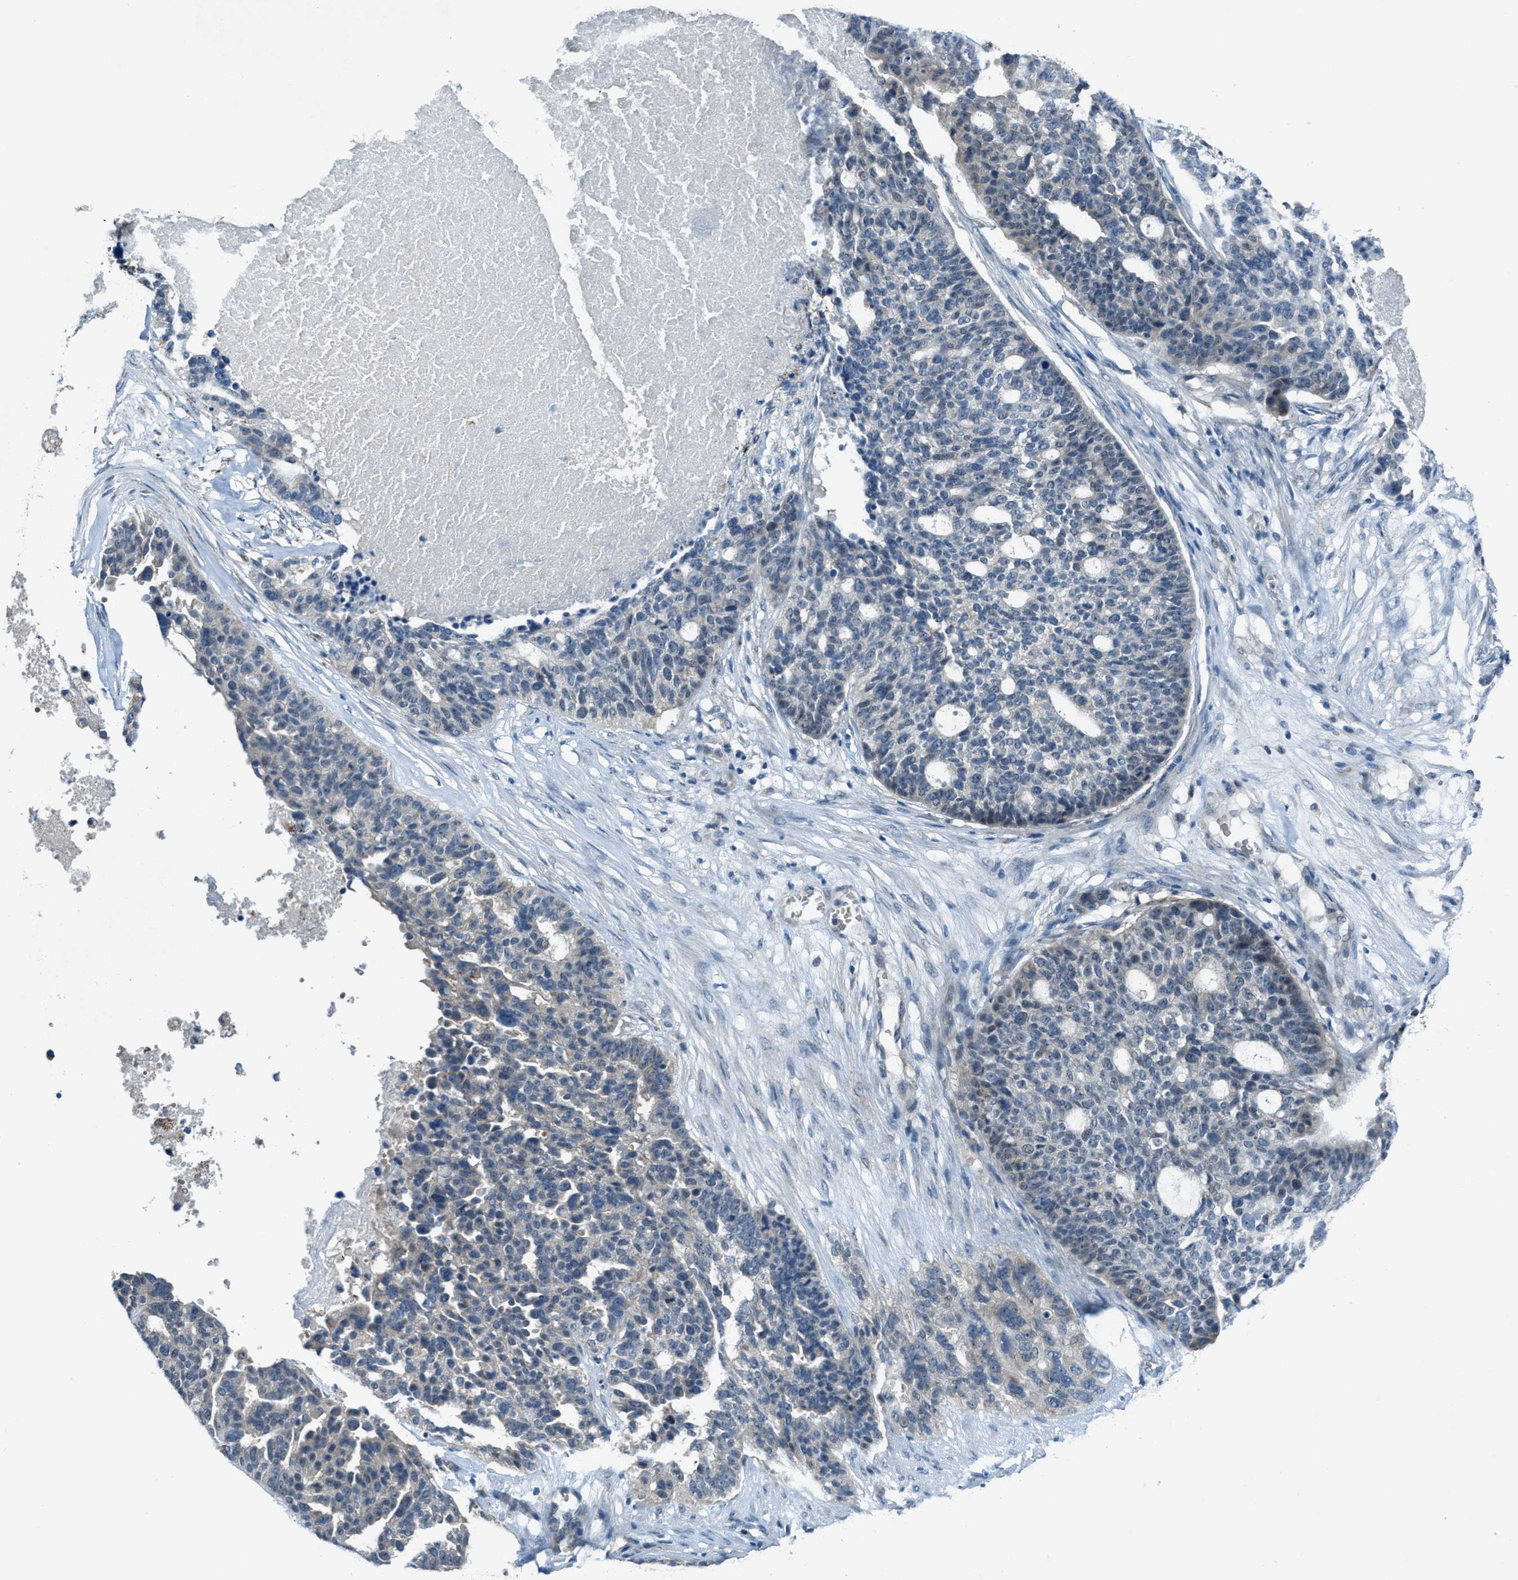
{"staining": {"intensity": "negative", "quantity": "none", "location": "none"}, "tissue": "ovarian cancer", "cell_type": "Tumor cells", "image_type": "cancer", "snomed": [{"axis": "morphology", "description": "Cystadenocarcinoma, serous, NOS"}, {"axis": "topography", "description": "Ovary"}], "caption": "Micrograph shows no protein staining in tumor cells of serous cystadenocarcinoma (ovarian) tissue.", "gene": "CDON", "patient": {"sex": "female", "age": 59}}